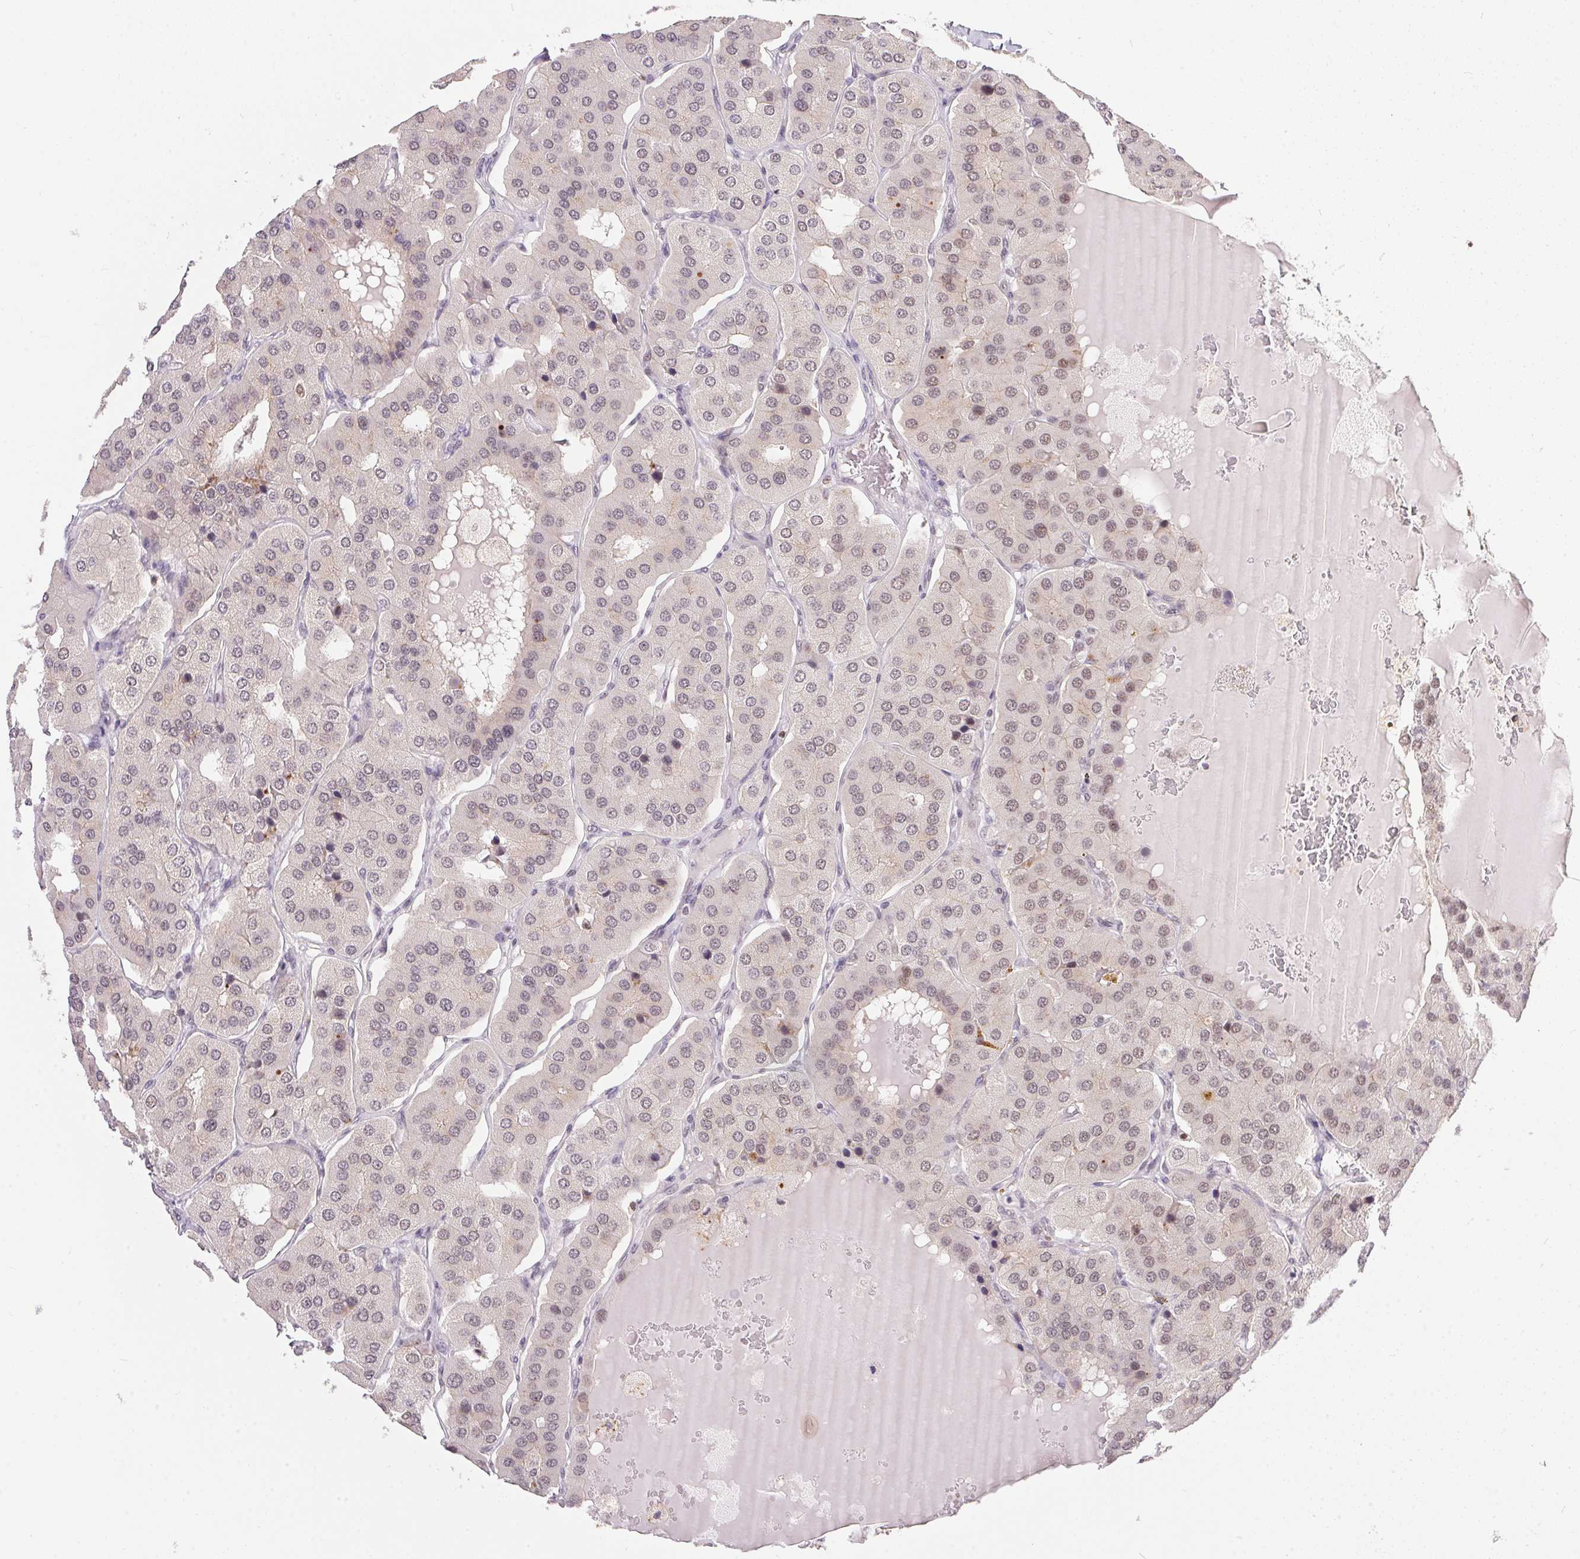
{"staining": {"intensity": "weak", "quantity": "<25%", "location": "nuclear"}, "tissue": "parathyroid gland", "cell_type": "Glandular cells", "image_type": "normal", "snomed": [{"axis": "morphology", "description": "Normal tissue, NOS"}, {"axis": "morphology", "description": "Adenoma, NOS"}, {"axis": "topography", "description": "Parathyroid gland"}], "caption": "Immunohistochemistry micrograph of normal human parathyroid gland stained for a protein (brown), which demonstrates no staining in glandular cells. (DAB immunohistochemistry (IHC) with hematoxylin counter stain).", "gene": "NFE2L1", "patient": {"sex": "female", "age": 86}}